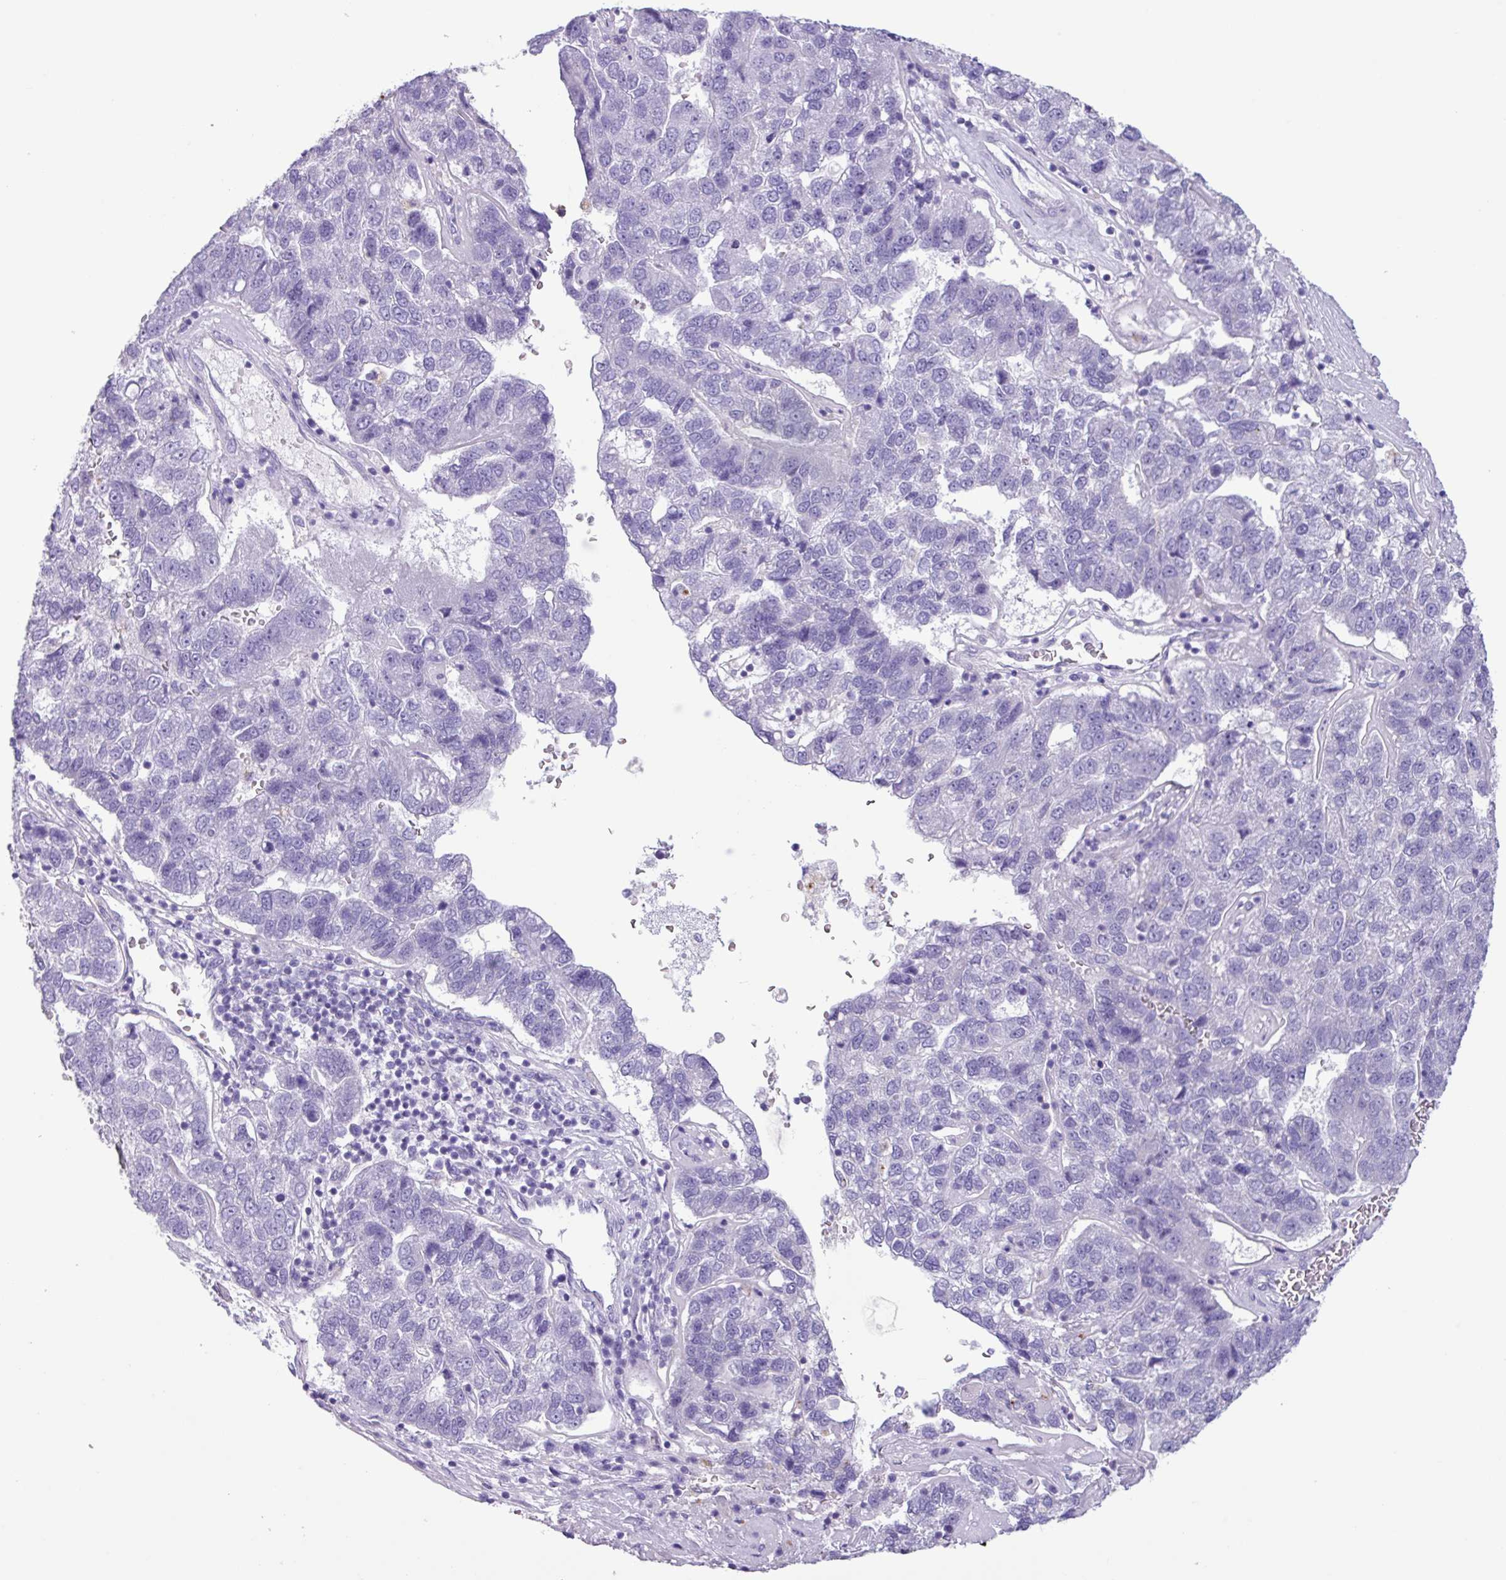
{"staining": {"intensity": "negative", "quantity": "none", "location": "none"}, "tissue": "pancreatic cancer", "cell_type": "Tumor cells", "image_type": "cancer", "snomed": [{"axis": "morphology", "description": "Adenocarcinoma, NOS"}, {"axis": "topography", "description": "Pancreas"}], "caption": "IHC micrograph of pancreatic adenocarcinoma stained for a protein (brown), which exhibits no positivity in tumor cells.", "gene": "AGO3", "patient": {"sex": "female", "age": 61}}